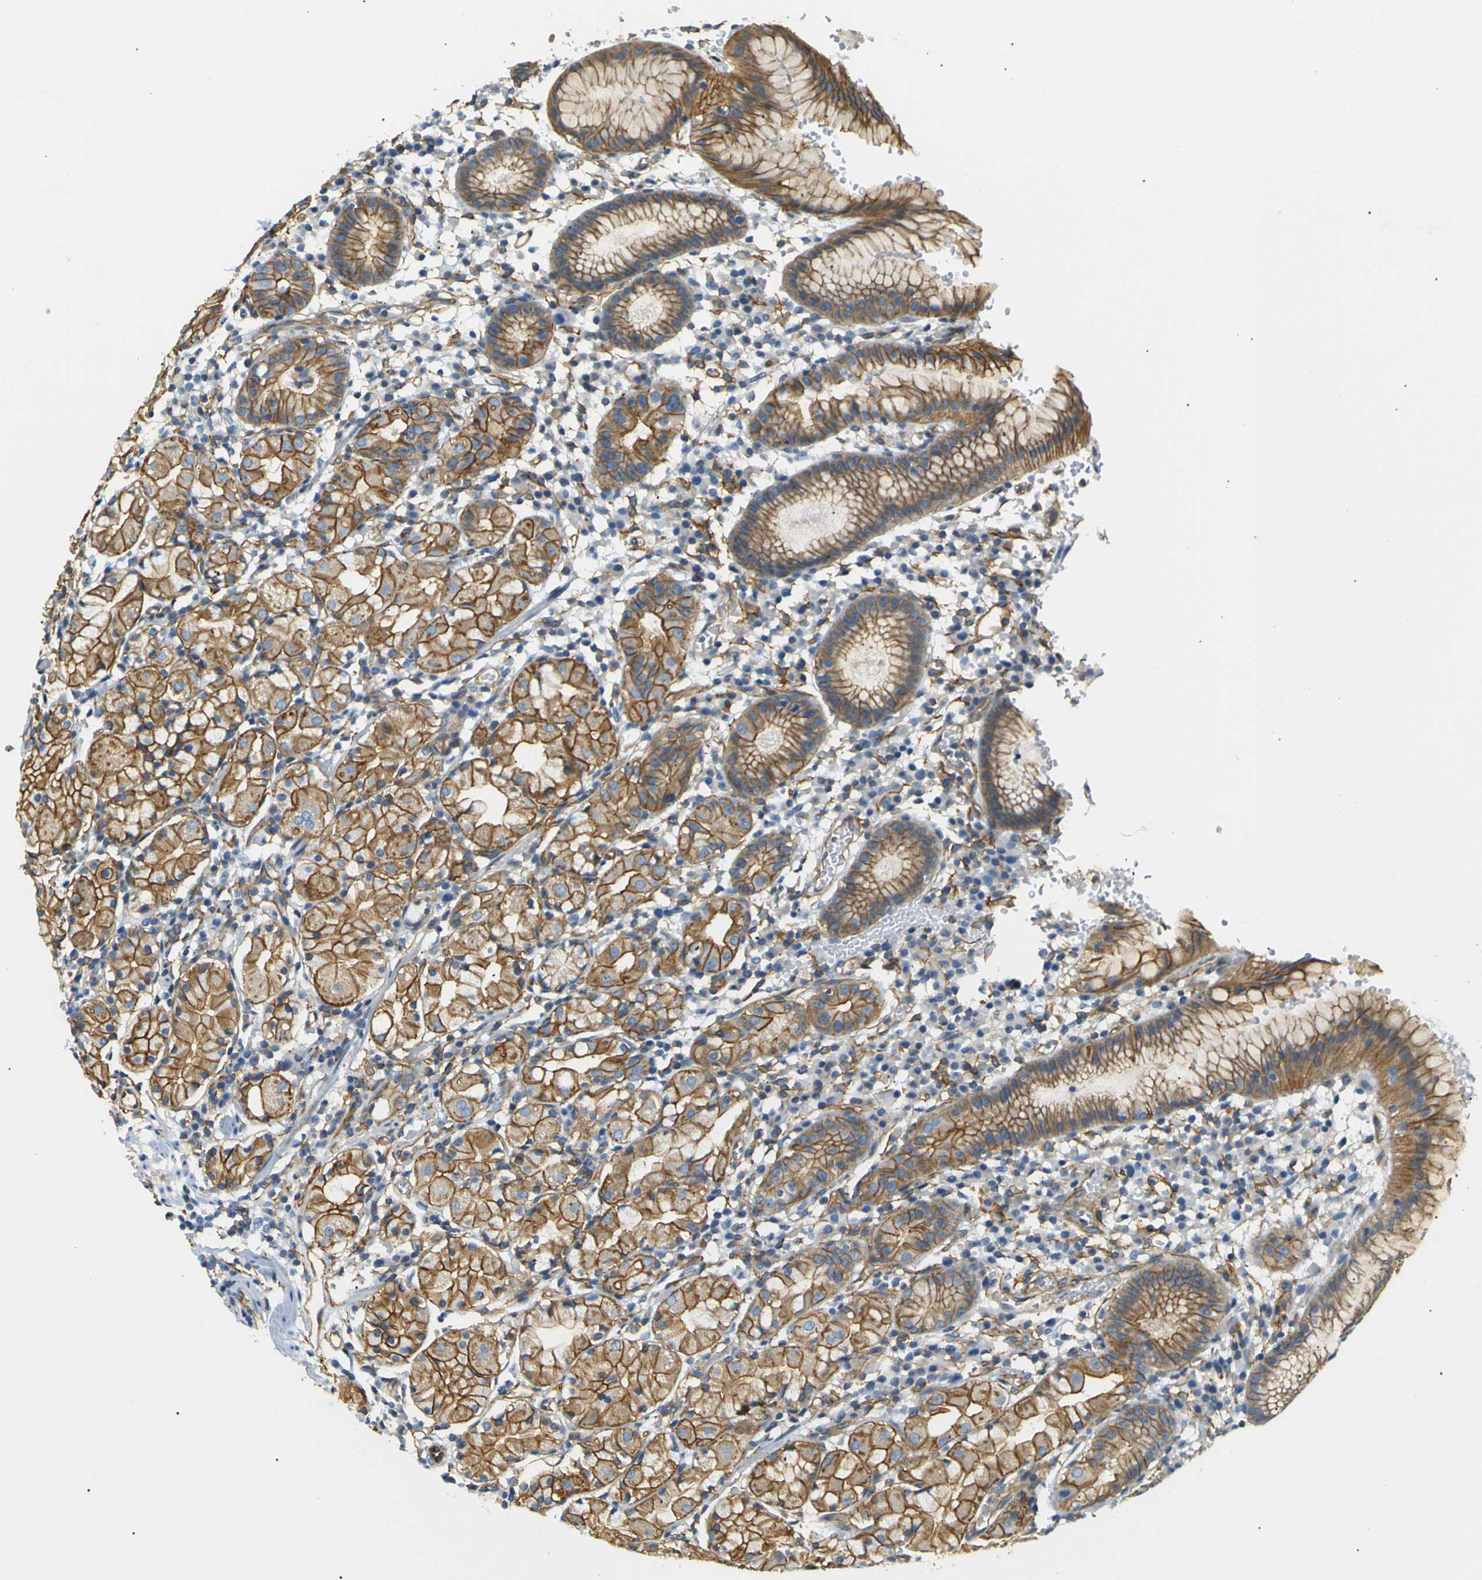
{"staining": {"intensity": "strong", "quantity": ">75%", "location": "cytoplasmic/membranous"}, "tissue": "stomach", "cell_type": "Glandular cells", "image_type": "normal", "snomed": [{"axis": "morphology", "description": "Normal tissue, NOS"}, {"axis": "topography", "description": "Stomach"}, {"axis": "topography", "description": "Stomach, lower"}], "caption": "Protein expression analysis of benign stomach reveals strong cytoplasmic/membranous staining in approximately >75% of glandular cells.", "gene": "SPTBN1", "patient": {"sex": "female", "age": 75}}